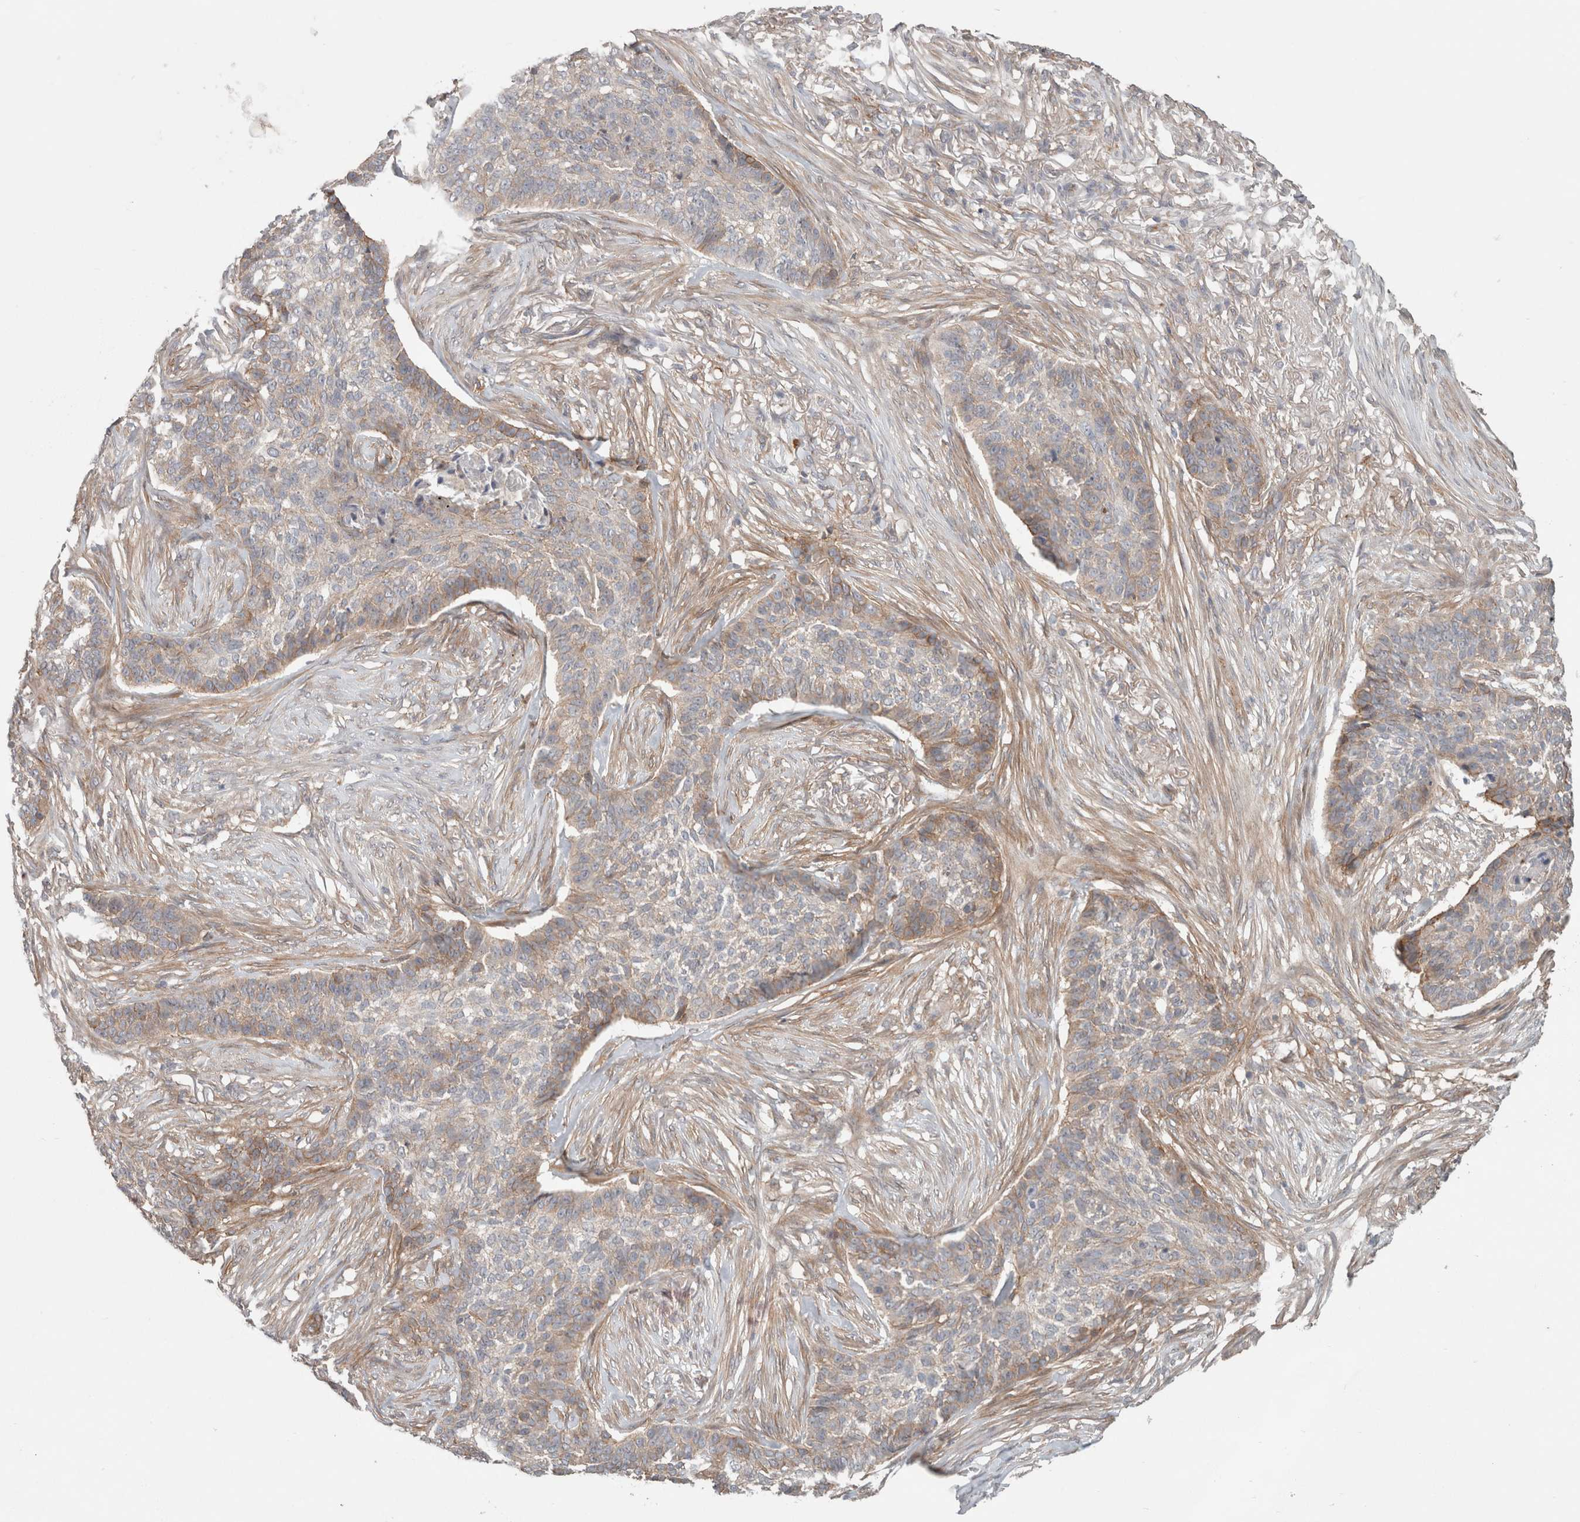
{"staining": {"intensity": "weak", "quantity": "<25%", "location": "cytoplasmic/membranous"}, "tissue": "skin cancer", "cell_type": "Tumor cells", "image_type": "cancer", "snomed": [{"axis": "morphology", "description": "Basal cell carcinoma"}, {"axis": "topography", "description": "Skin"}], "caption": "IHC of human skin cancer shows no expression in tumor cells.", "gene": "RASAL2", "patient": {"sex": "male", "age": 85}}